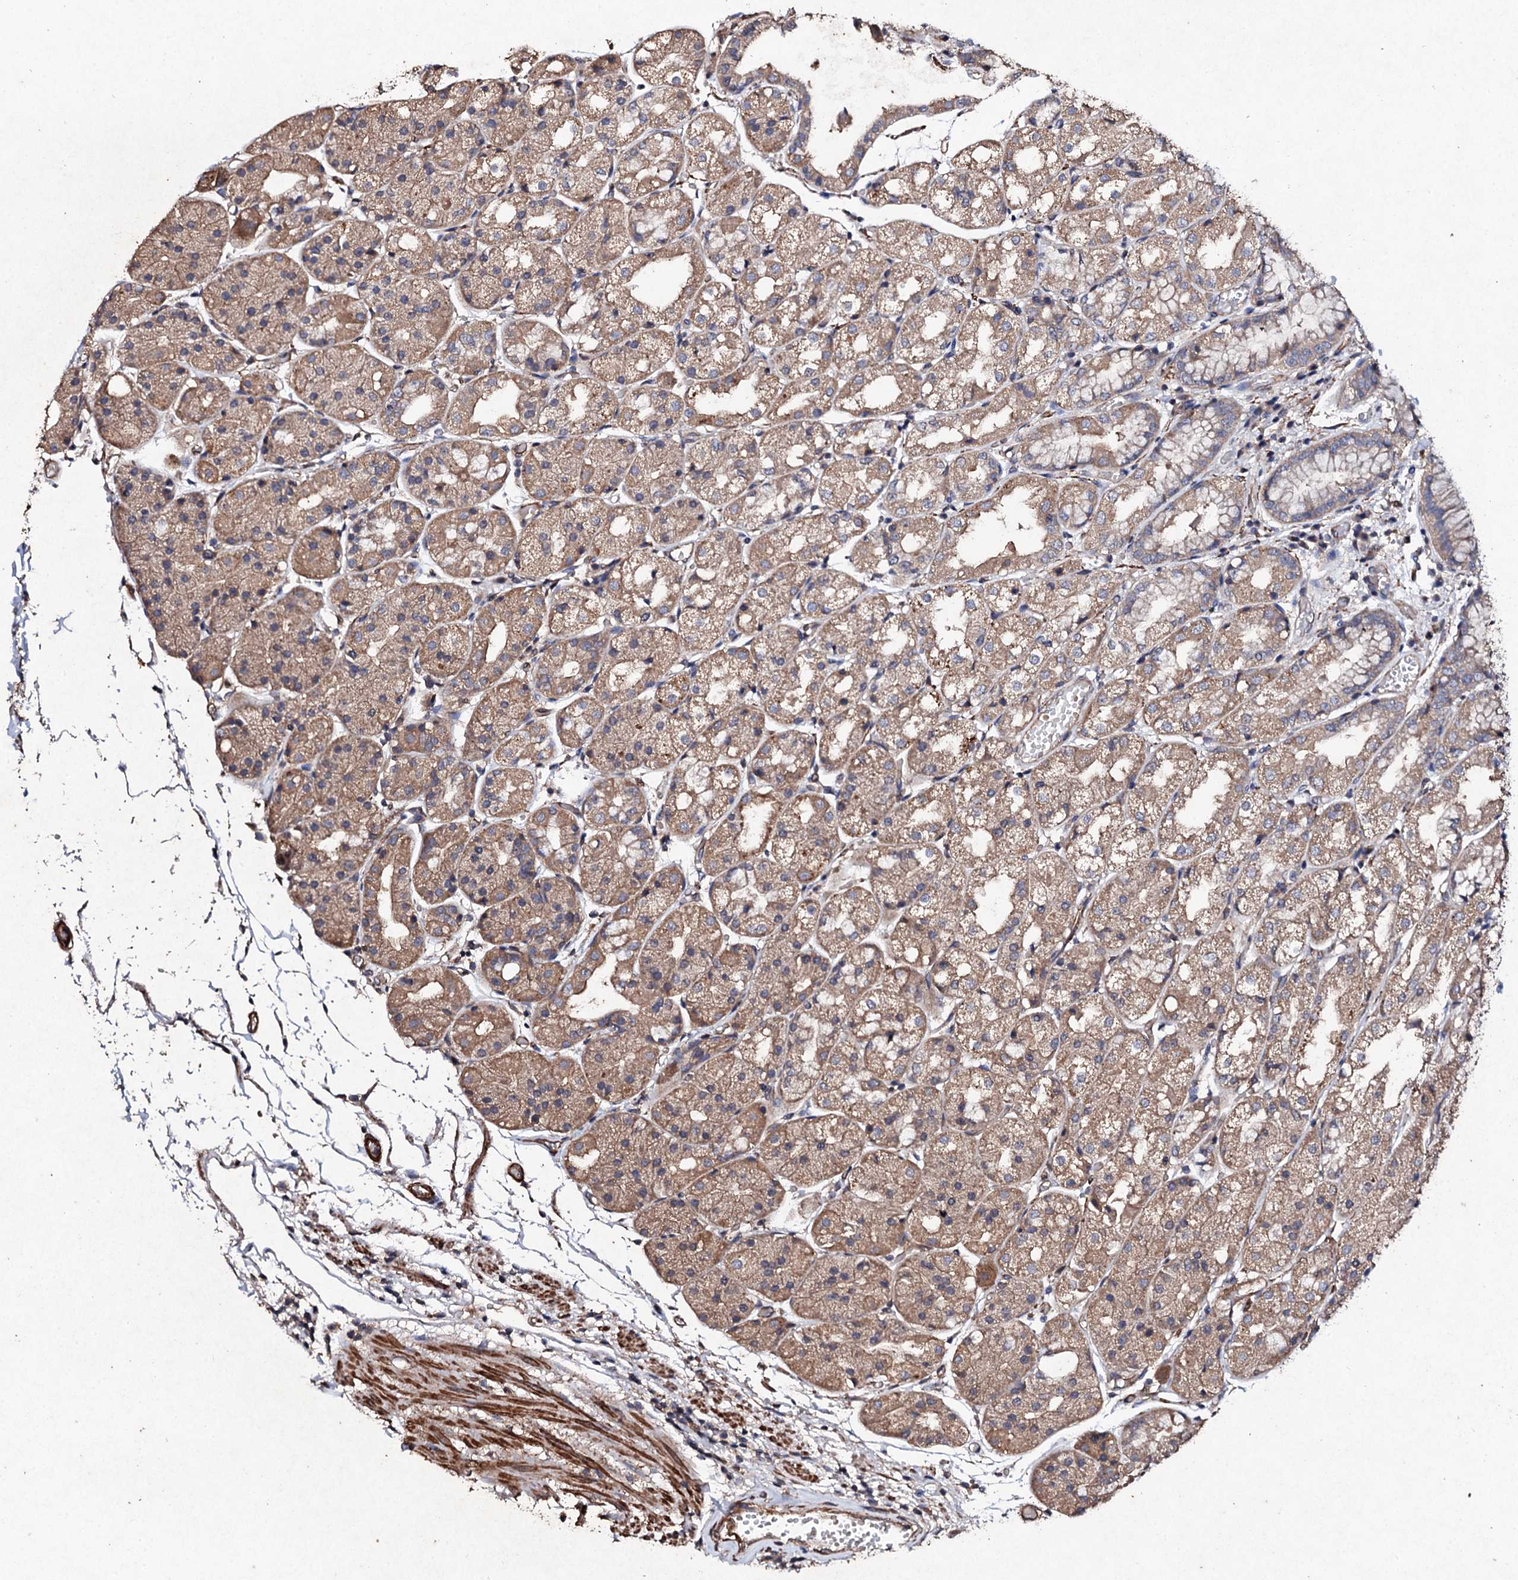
{"staining": {"intensity": "moderate", "quantity": ">75%", "location": "cytoplasmic/membranous"}, "tissue": "stomach", "cell_type": "Glandular cells", "image_type": "normal", "snomed": [{"axis": "morphology", "description": "Normal tissue, NOS"}, {"axis": "topography", "description": "Stomach, upper"}], "caption": "Immunohistochemistry photomicrograph of benign stomach stained for a protein (brown), which exhibits medium levels of moderate cytoplasmic/membranous positivity in about >75% of glandular cells.", "gene": "MOCOS", "patient": {"sex": "male", "age": 72}}